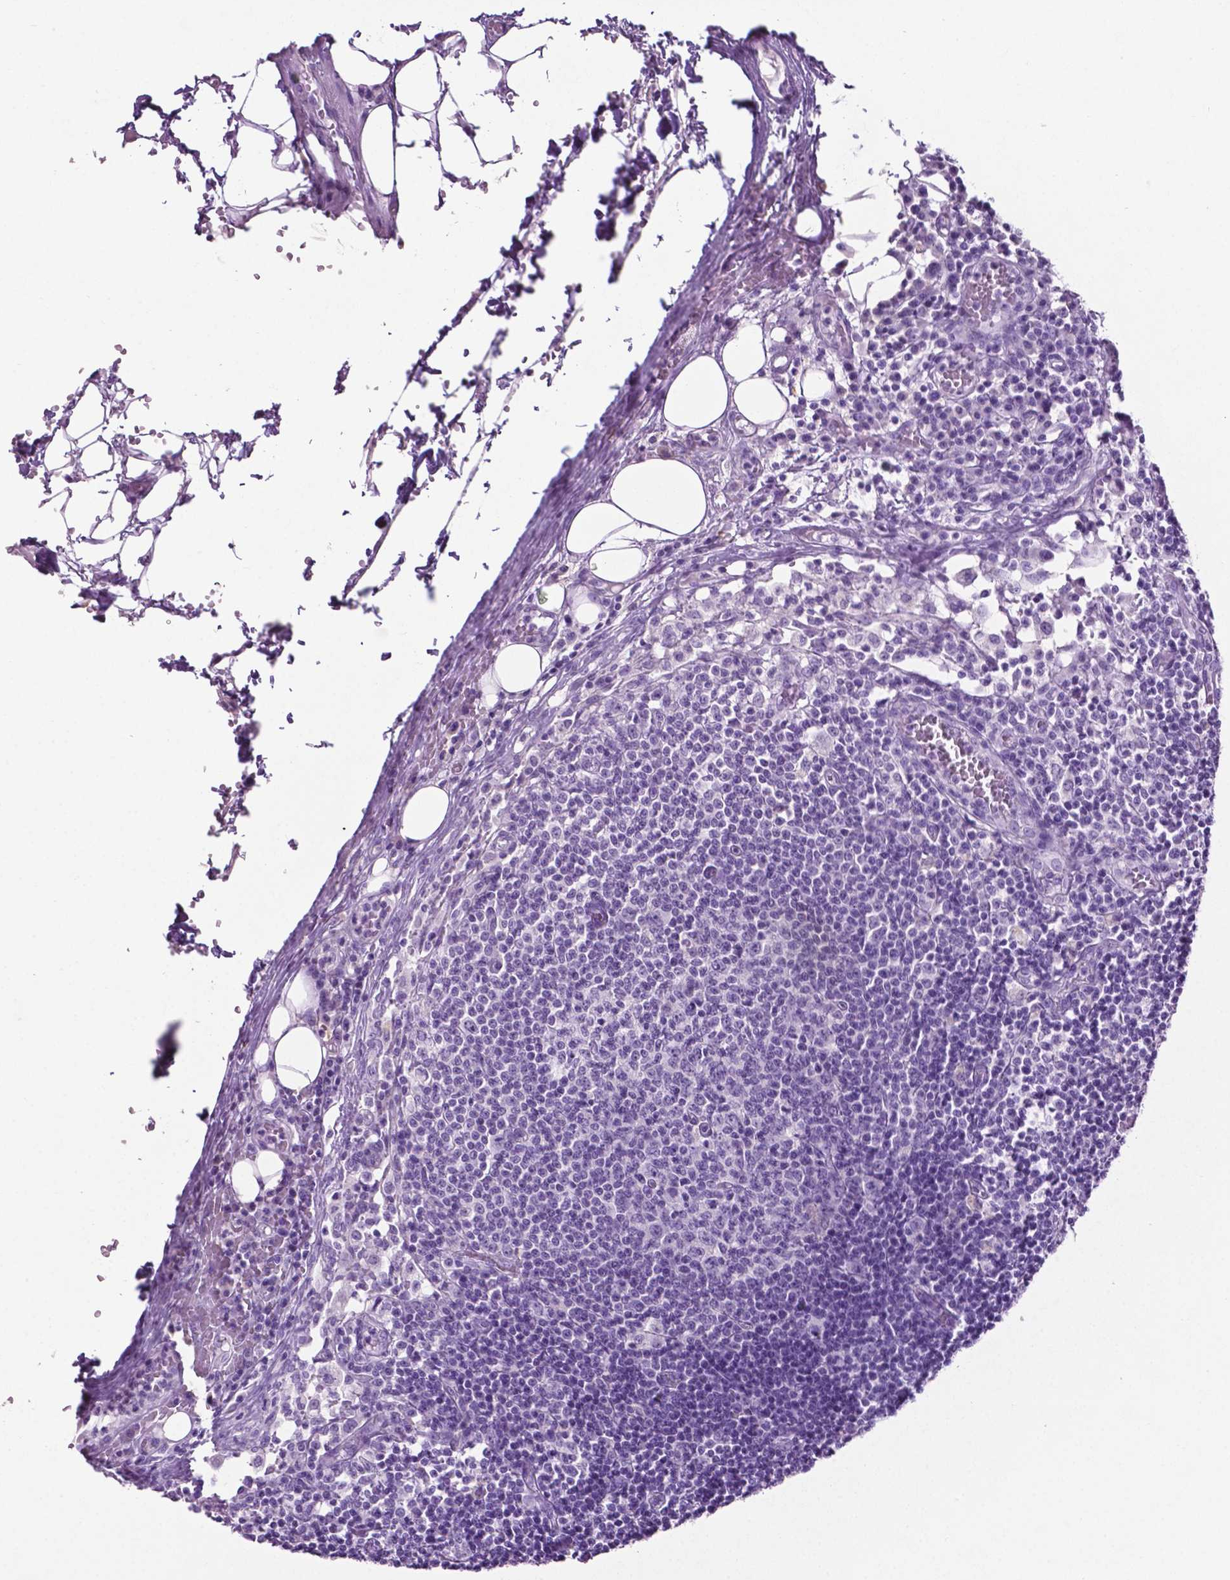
{"staining": {"intensity": "negative", "quantity": "none", "location": "none"}, "tissue": "lymph node", "cell_type": "Germinal center cells", "image_type": "normal", "snomed": [{"axis": "morphology", "description": "Normal tissue, NOS"}, {"axis": "topography", "description": "Lymph node"}], "caption": "This is an IHC histopathology image of unremarkable human lymph node. There is no expression in germinal center cells.", "gene": "PHGR1", "patient": {"sex": "male", "age": 62}}